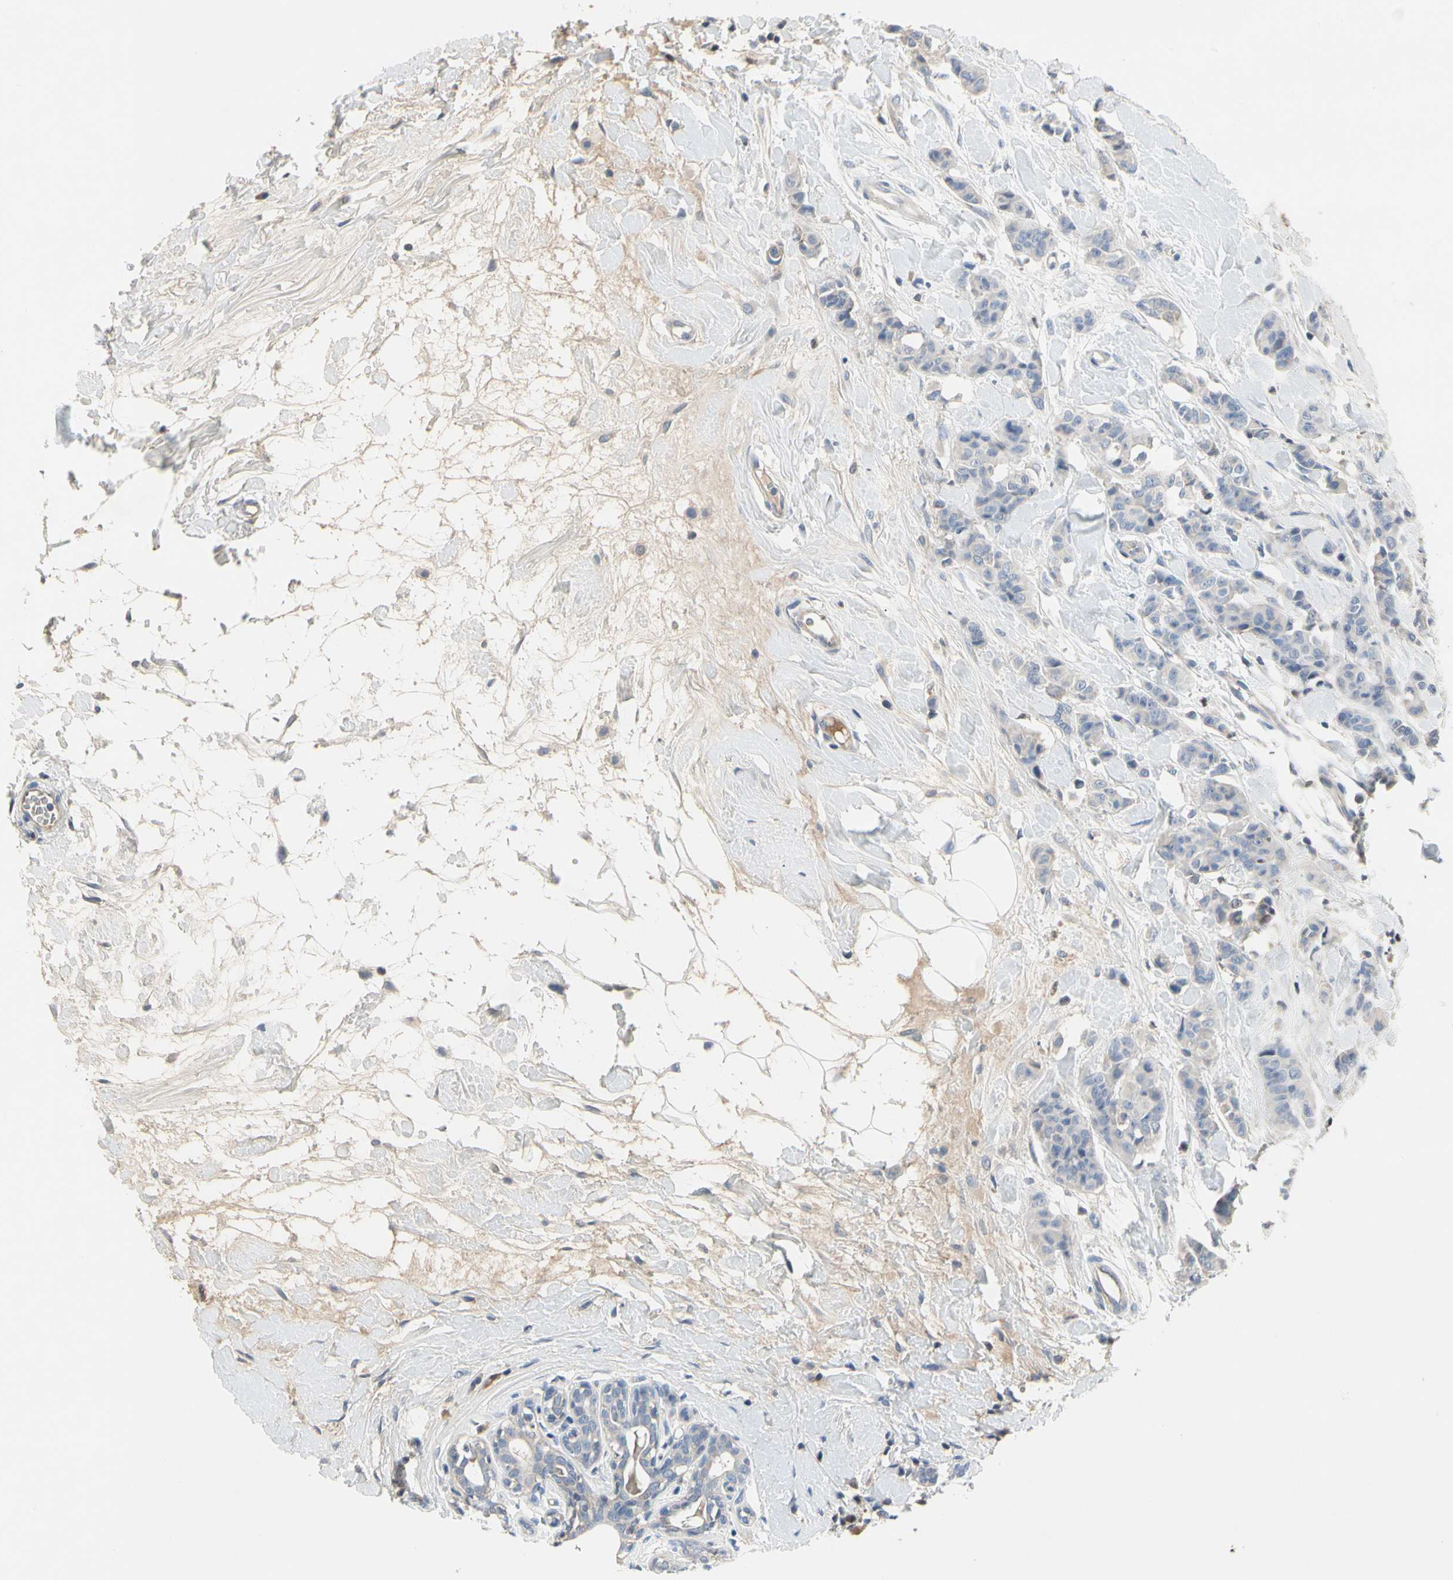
{"staining": {"intensity": "negative", "quantity": "none", "location": "none"}, "tissue": "breast cancer", "cell_type": "Tumor cells", "image_type": "cancer", "snomed": [{"axis": "morphology", "description": "Normal tissue, NOS"}, {"axis": "morphology", "description": "Duct carcinoma"}, {"axis": "topography", "description": "Breast"}], "caption": "The immunohistochemistry (IHC) image has no significant staining in tumor cells of breast cancer tissue.", "gene": "ECRG4", "patient": {"sex": "female", "age": 40}}